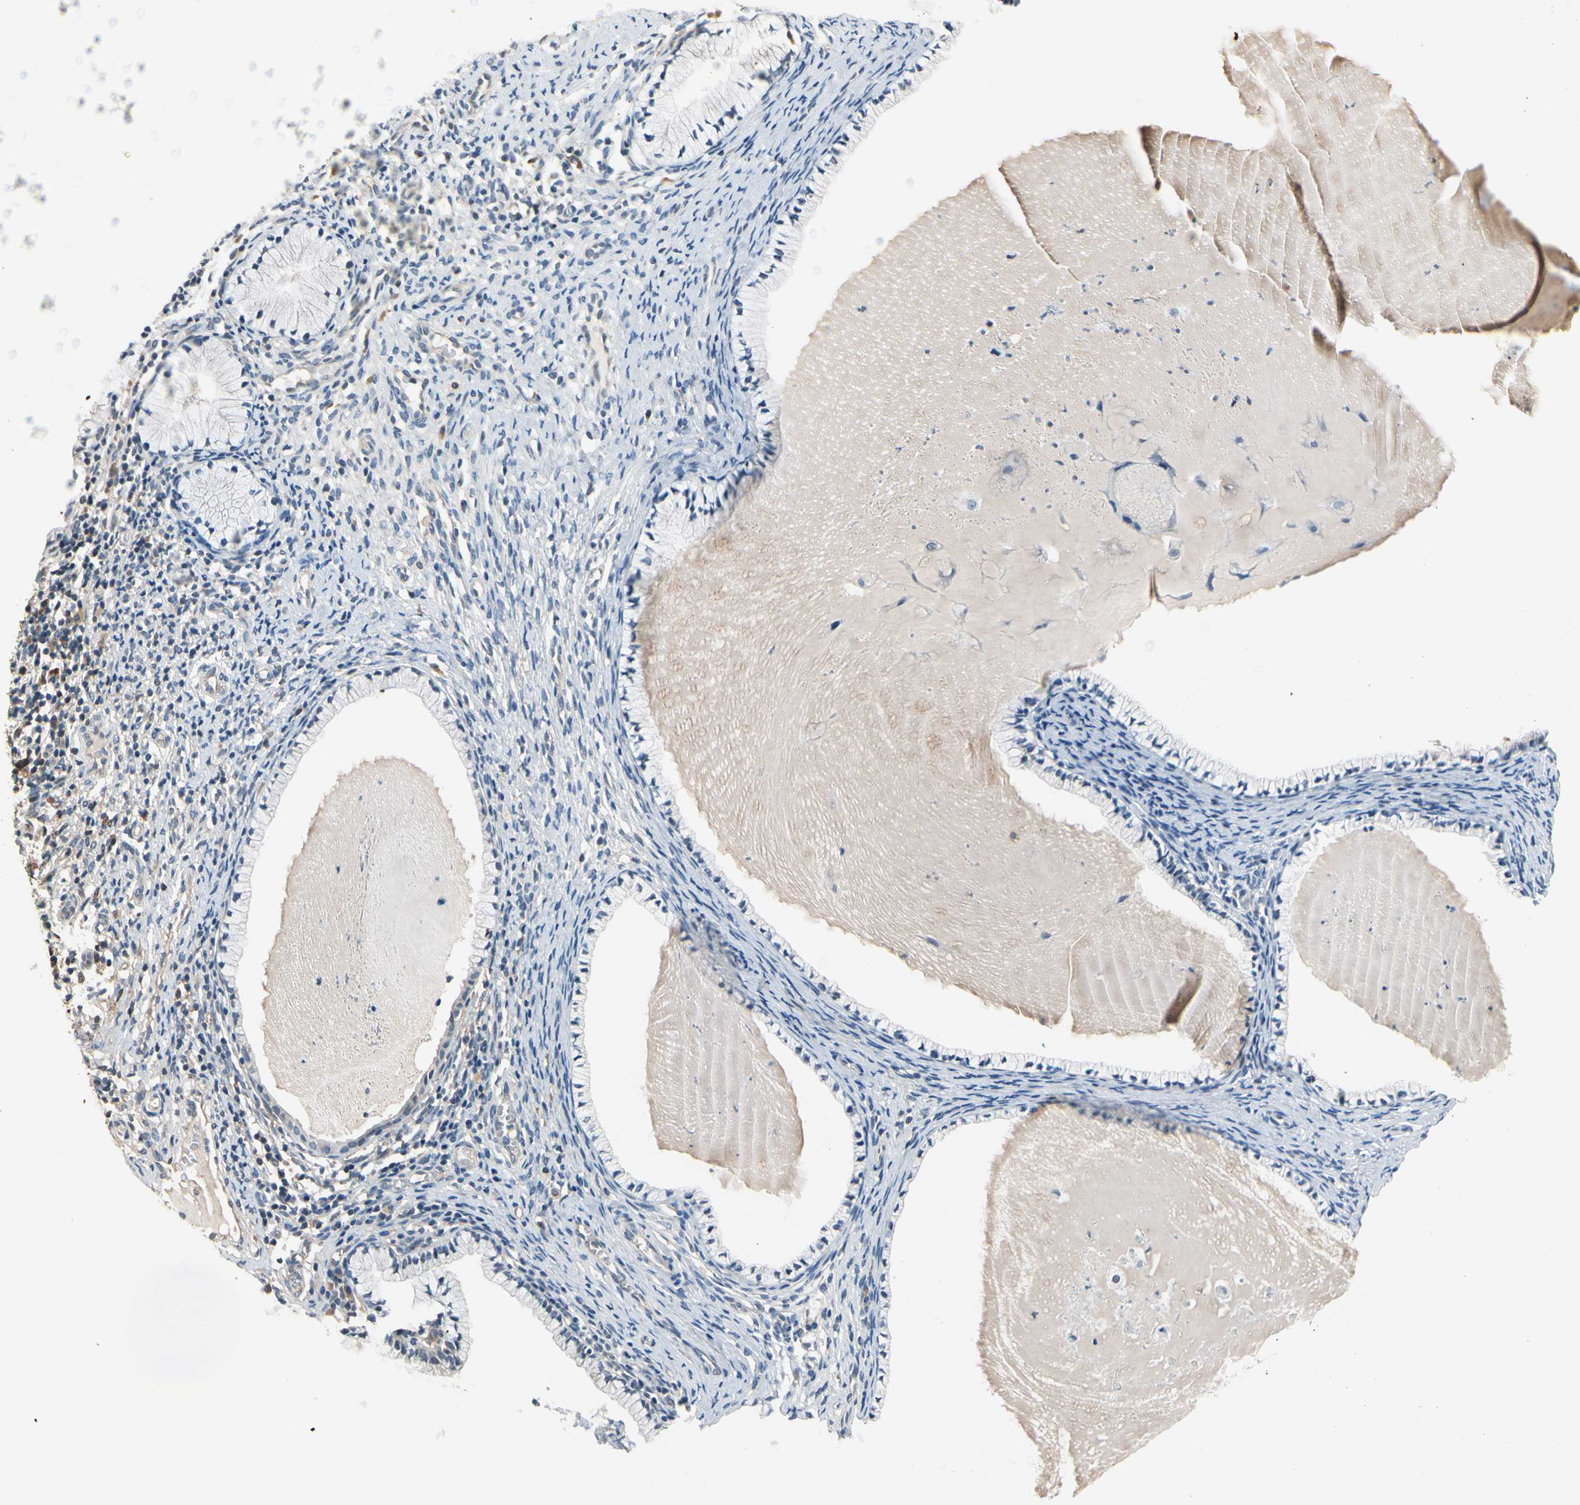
{"staining": {"intensity": "negative", "quantity": "none", "location": "none"}, "tissue": "cervix", "cell_type": "Glandular cells", "image_type": "normal", "snomed": [{"axis": "morphology", "description": "Normal tissue, NOS"}, {"axis": "topography", "description": "Cervix"}], "caption": "There is no significant positivity in glandular cells of cervix. (DAB (3,3'-diaminobenzidine) IHC with hematoxylin counter stain).", "gene": "STK40", "patient": {"sex": "female", "age": 70}}